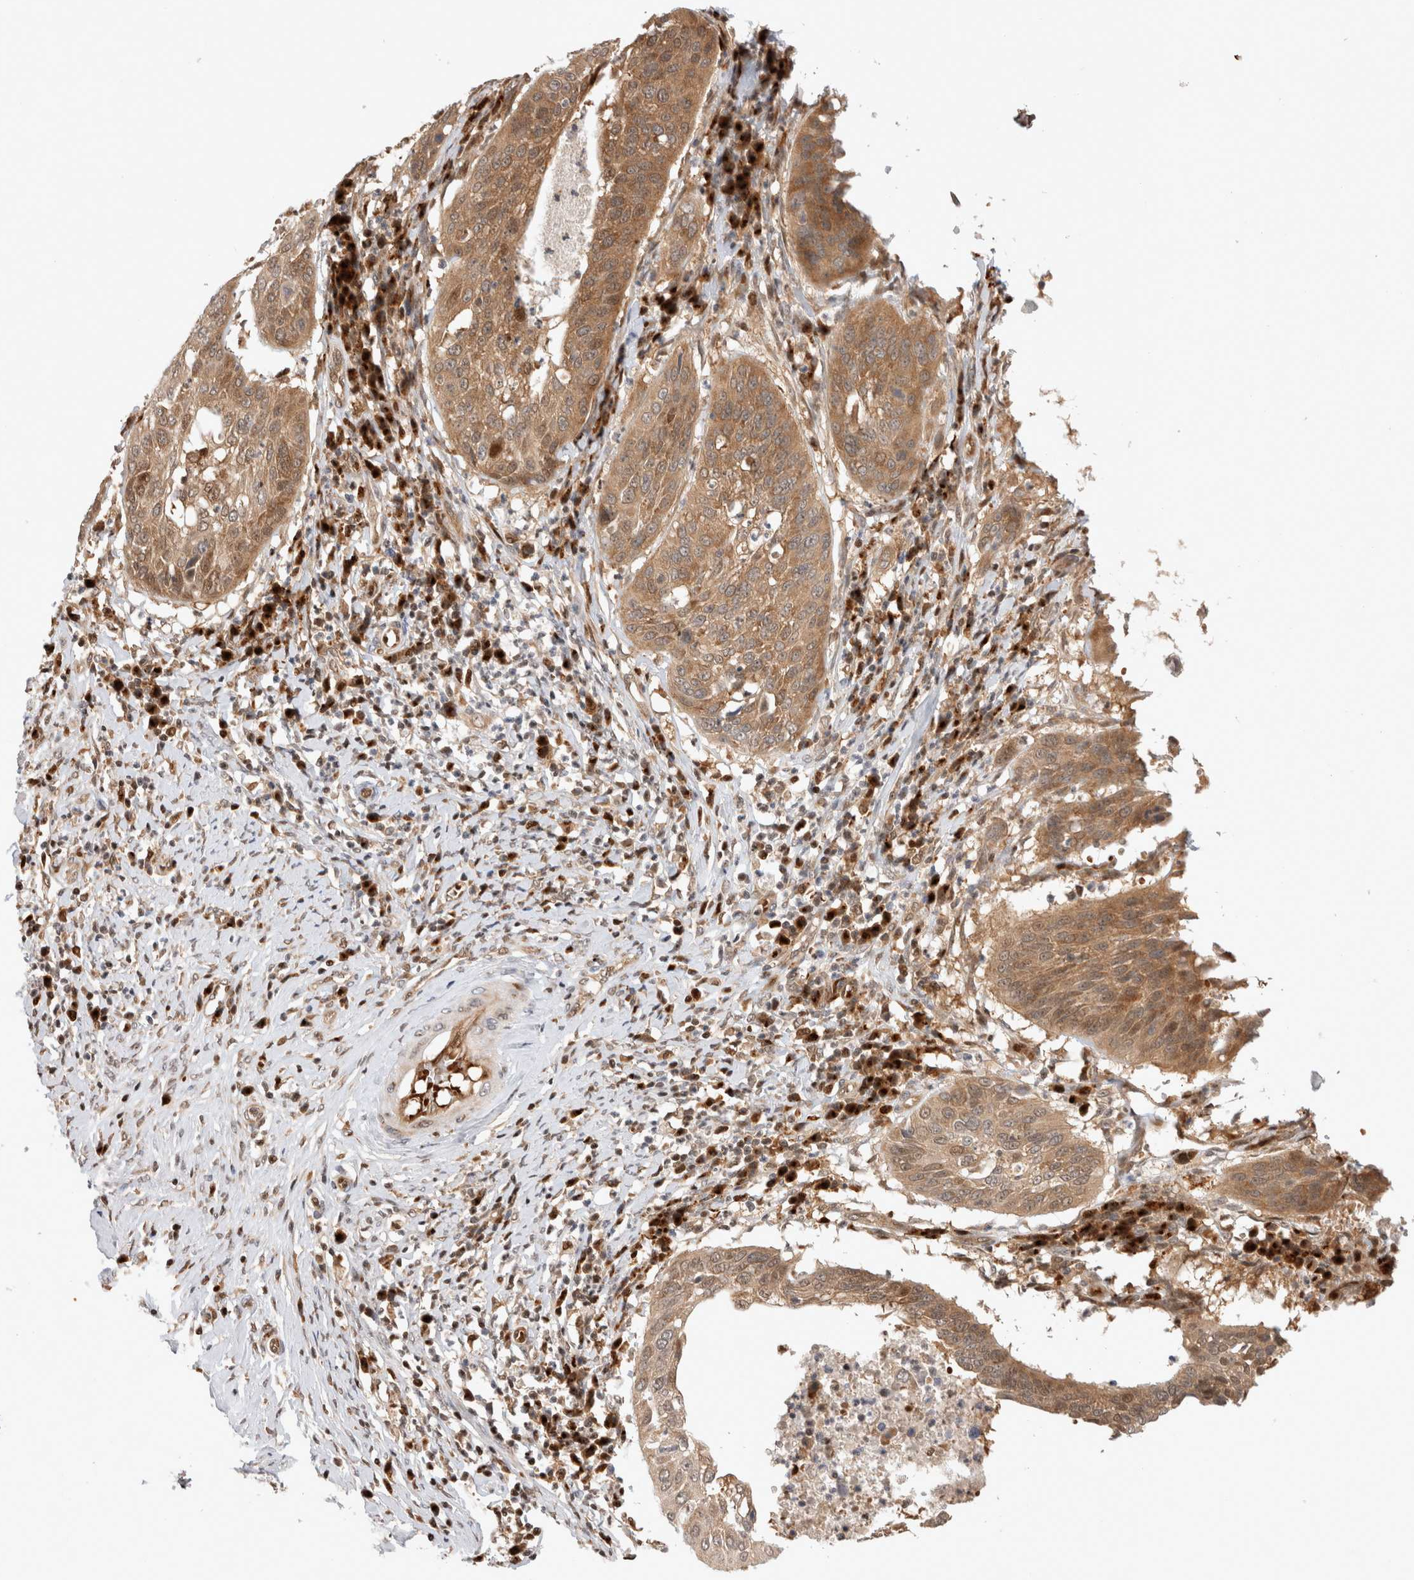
{"staining": {"intensity": "moderate", "quantity": ">75%", "location": "cytoplasmic/membranous"}, "tissue": "cervical cancer", "cell_type": "Tumor cells", "image_type": "cancer", "snomed": [{"axis": "morphology", "description": "Normal tissue, NOS"}, {"axis": "morphology", "description": "Squamous cell carcinoma, NOS"}, {"axis": "topography", "description": "Cervix"}], "caption": "DAB (3,3'-diaminobenzidine) immunohistochemical staining of squamous cell carcinoma (cervical) displays moderate cytoplasmic/membranous protein positivity in approximately >75% of tumor cells. The protein is shown in brown color, while the nuclei are stained blue.", "gene": "OTUD6B", "patient": {"sex": "female", "age": 39}}